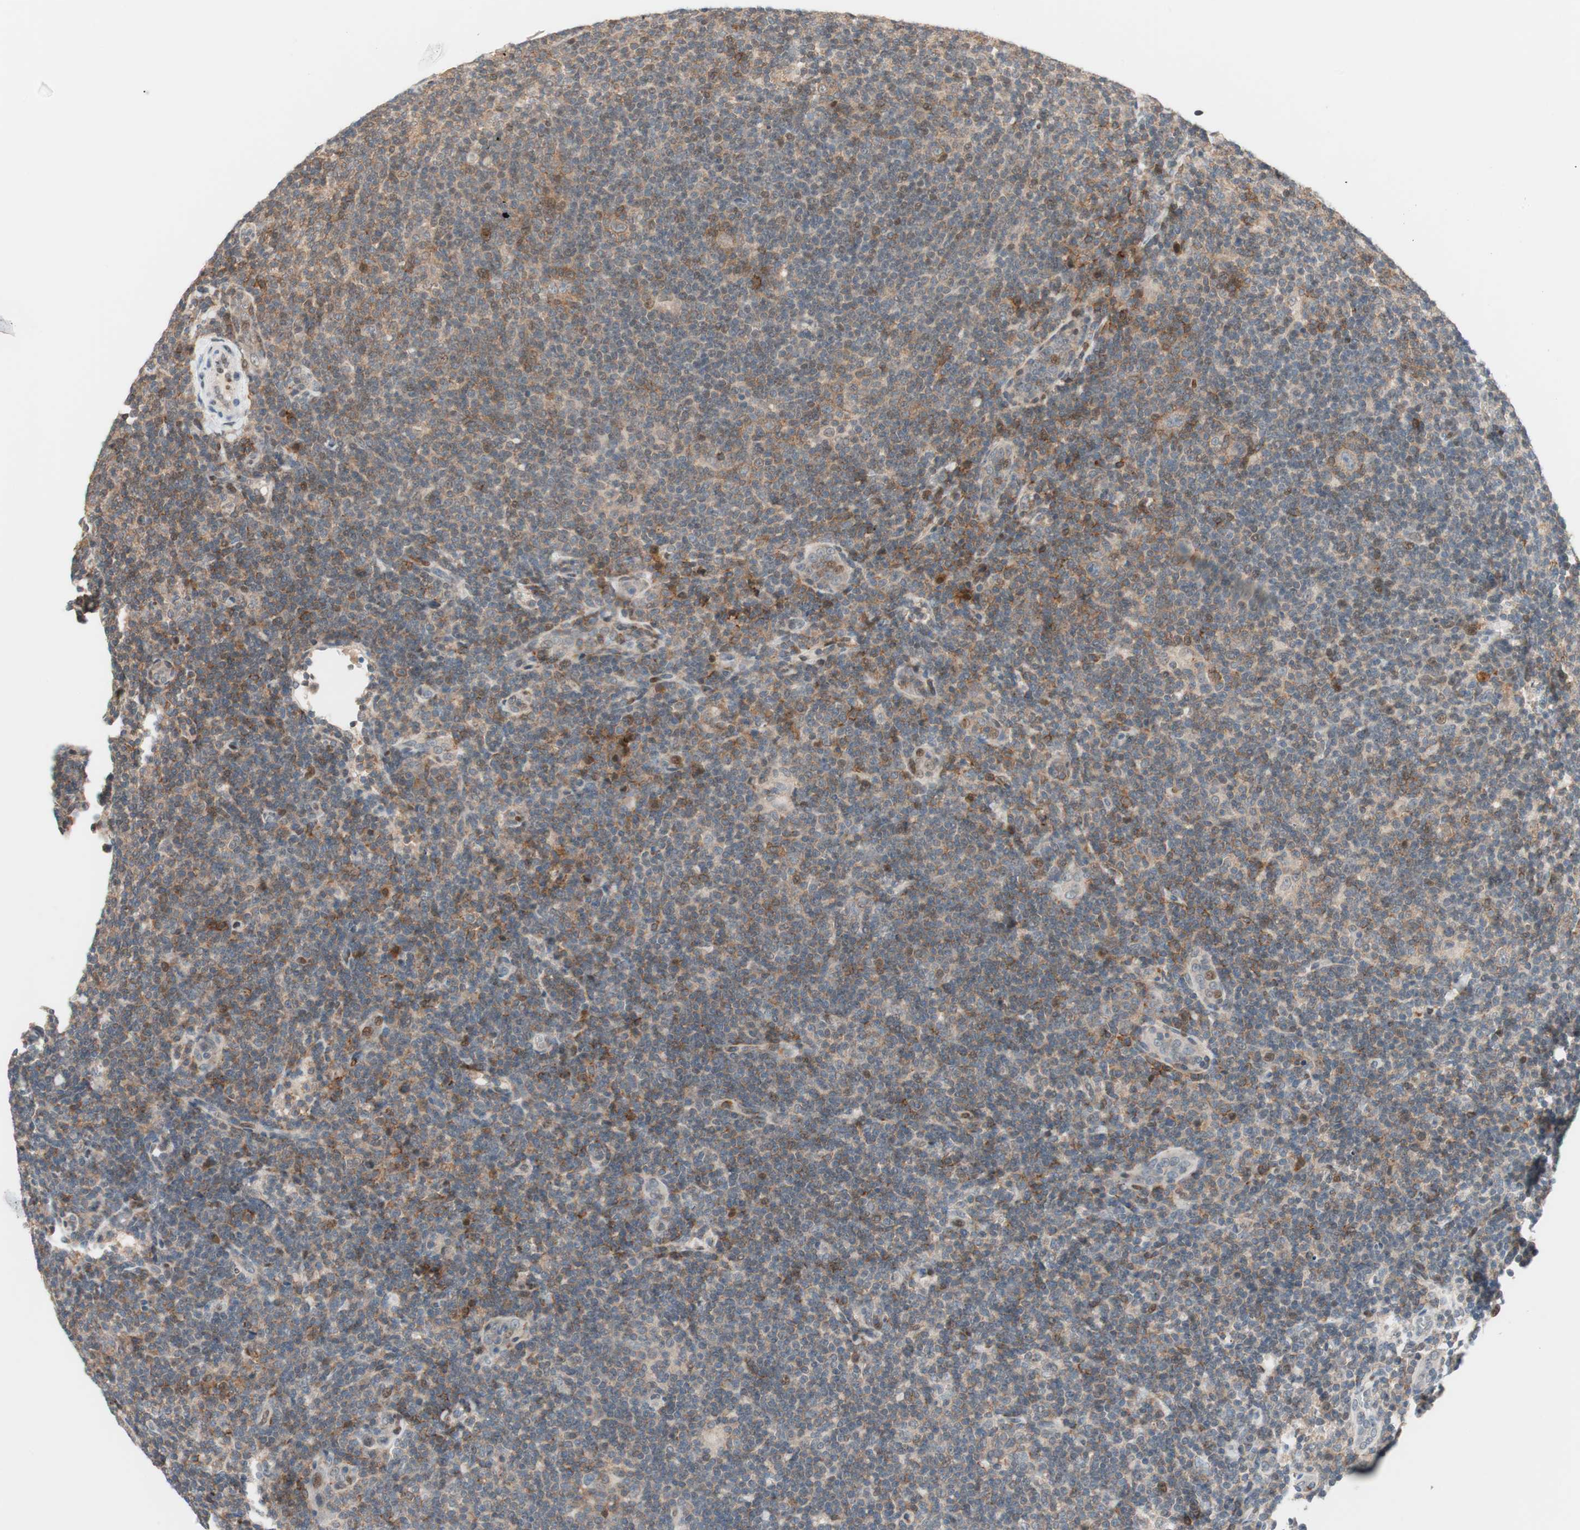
{"staining": {"intensity": "moderate", "quantity": "25%-75%", "location": "cytoplasmic/membranous"}, "tissue": "lymphoma", "cell_type": "Tumor cells", "image_type": "cancer", "snomed": [{"axis": "morphology", "description": "Hodgkin's disease, NOS"}, {"axis": "topography", "description": "Lymph node"}], "caption": "Hodgkin's disease tissue exhibits moderate cytoplasmic/membranous positivity in approximately 25%-75% of tumor cells", "gene": "POLH", "patient": {"sex": "female", "age": 57}}